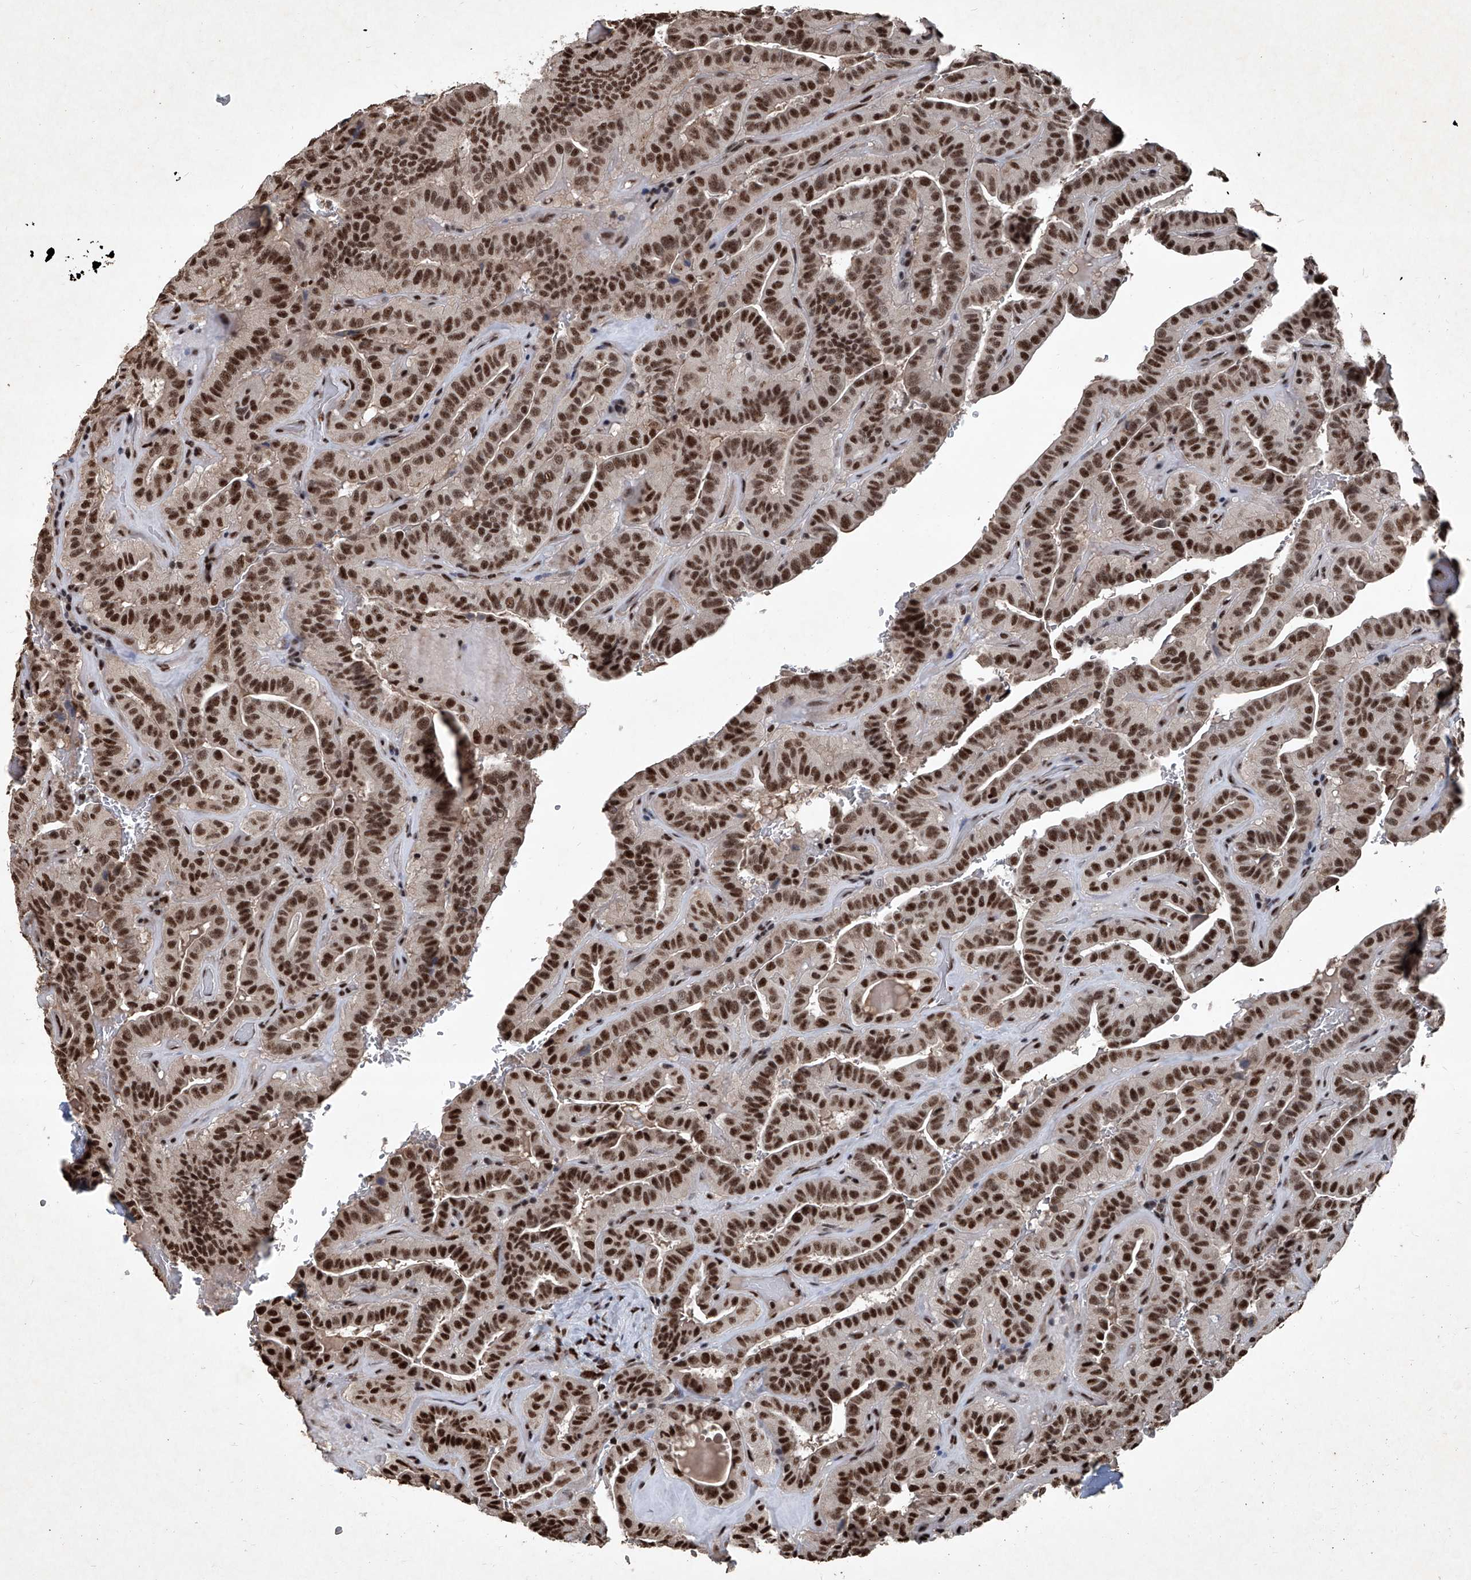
{"staining": {"intensity": "strong", "quantity": ">75%", "location": "nuclear"}, "tissue": "thyroid cancer", "cell_type": "Tumor cells", "image_type": "cancer", "snomed": [{"axis": "morphology", "description": "Papillary adenocarcinoma, NOS"}, {"axis": "topography", "description": "Thyroid gland"}], "caption": "Human thyroid cancer (papillary adenocarcinoma) stained with a brown dye exhibits strong nuclear positive expression in about >75% of tumor cells.", "gene": "DDX39B", "patient": {"sex": "male", "age": 77}}